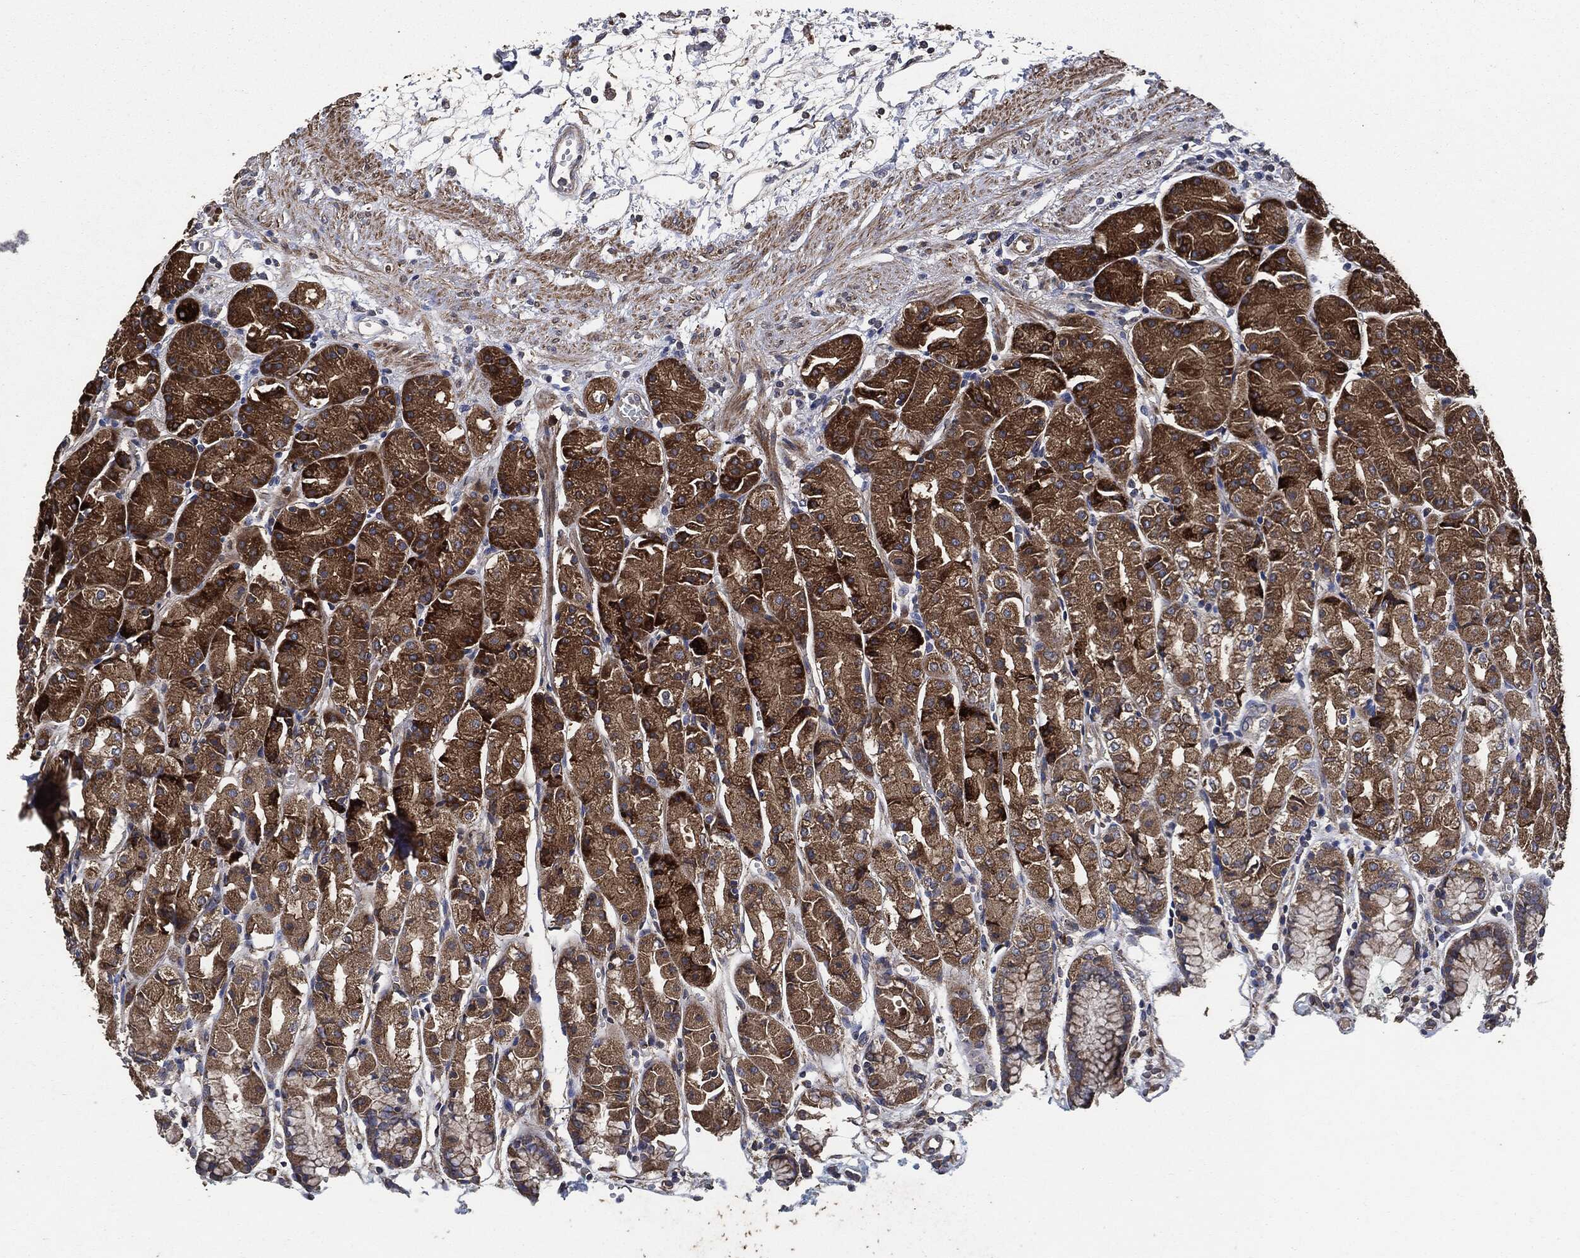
{"staining": {"intensity": "strong", "quantity": "25%-75%", "location": "cytoplasmic/membranous"}, "tissue": "stomach", "cell_type": "Glandular cells", "image_type": "normal", "snomed": [{"axis": "morphology", "description": "Normal tissue, NOS"}, {"axis": "morphology", "description": "Adenocarcinoma, NOS"}, {"axis": "topography", "description": "Stomach"}], "caption": "Strong cytoplasmic/membranous protein positivity is identified in approximately 25%-75% of glandular cells in stomach. Using DAB (brown) and hematoxylin (blue) stains, captured at high magnification using brightfield microscopy.", "gene": "STK3", "patient": {"sex": "female", "age": 81}}